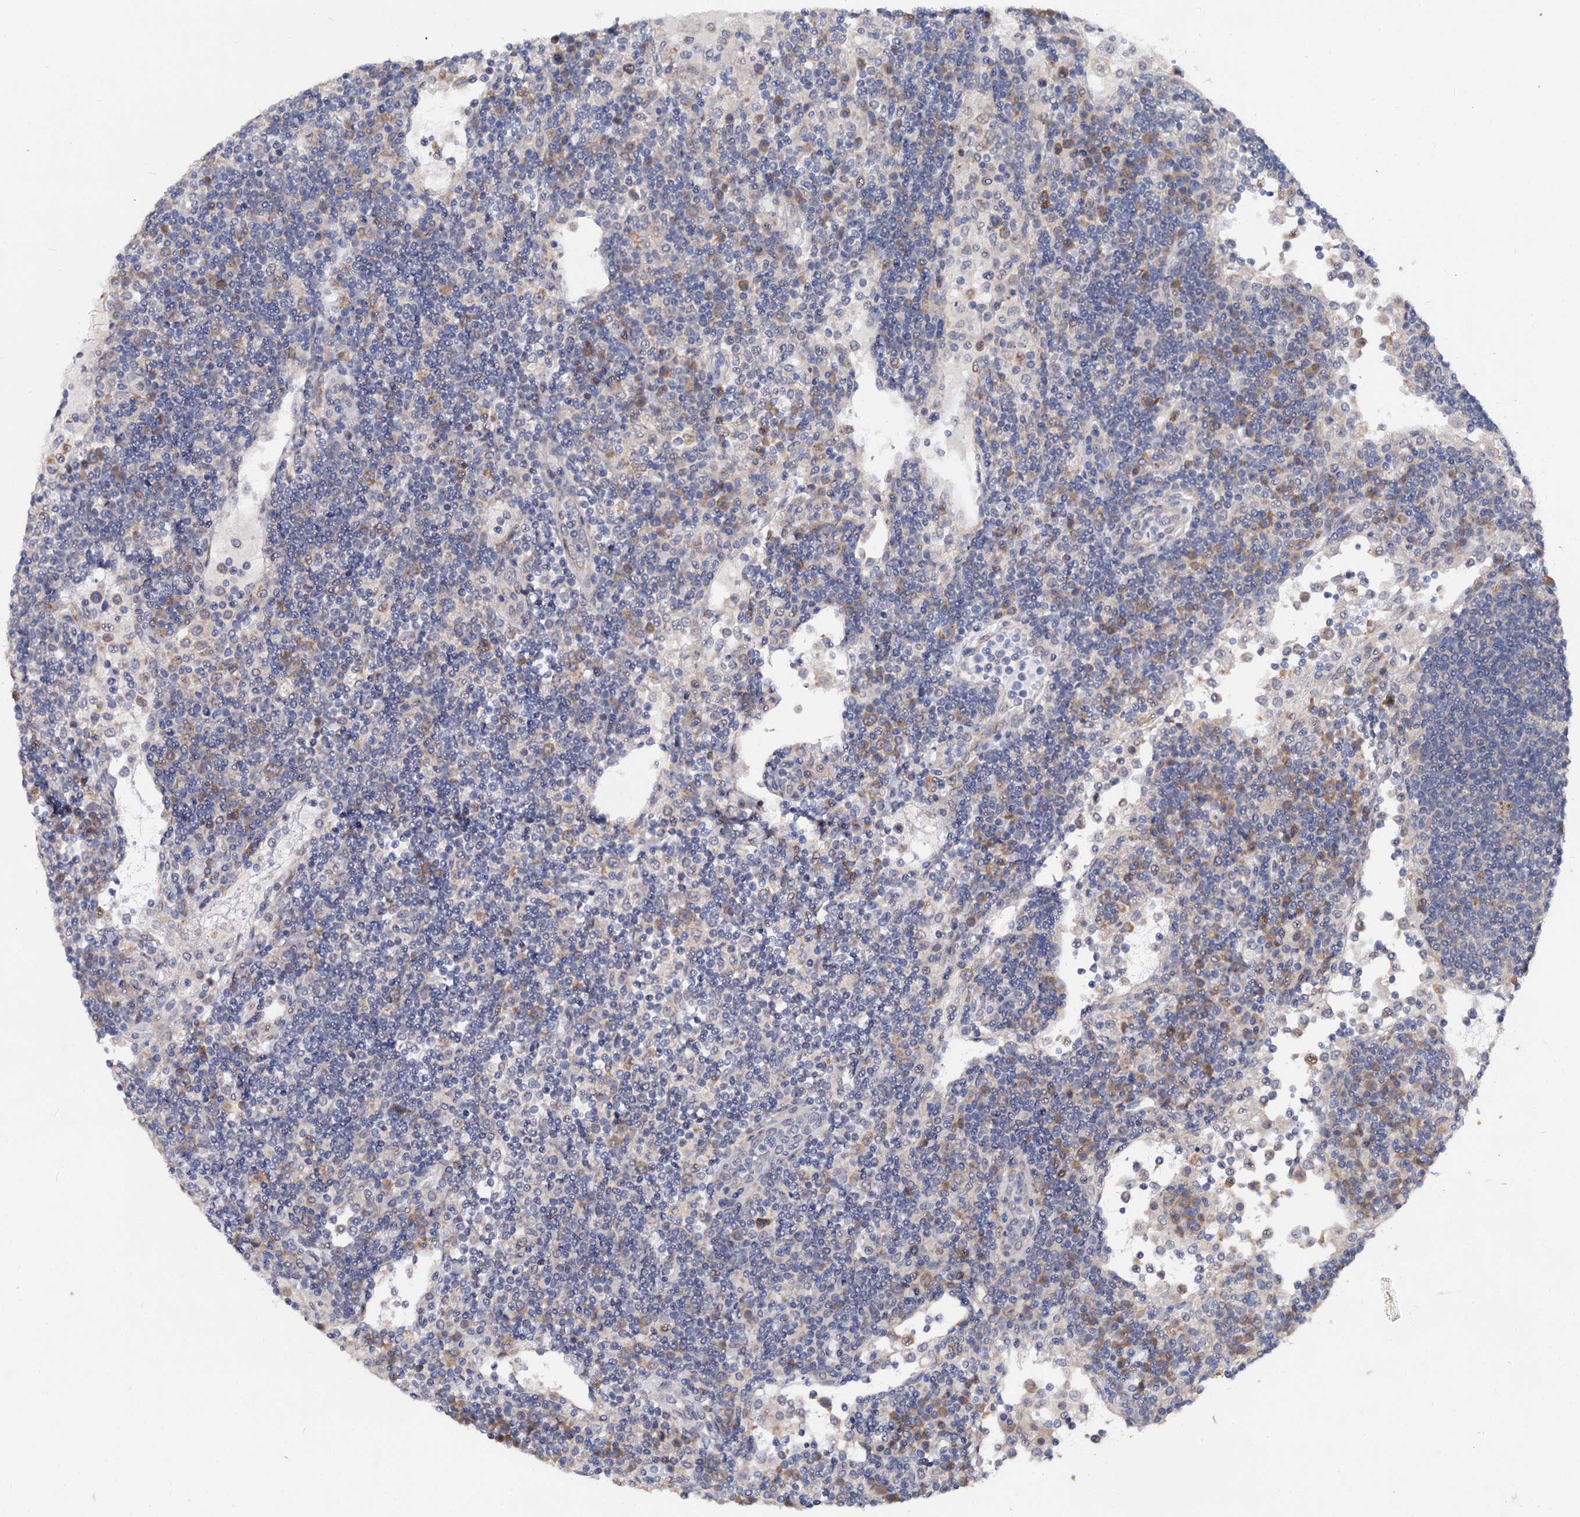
{"staining": {"intensity": "negative", "quantity": "none", "location": "none"}, "tissue": "lymph node", "cell_type": "Germinal center cells", "image_type": "normal", "snomed": [{"axis": "morphology", "description": "Normal tissue, NOS"}, {"axis": "topography", "description": "Lymph node"}], "caption": "Immunohistochemistry micrograph of benign lymph node stained for a protein (brown), which reveals no staining in germinal center cells.", "gene": "CAPRIN2", "patient": {"sex": "female", "age": 53}}